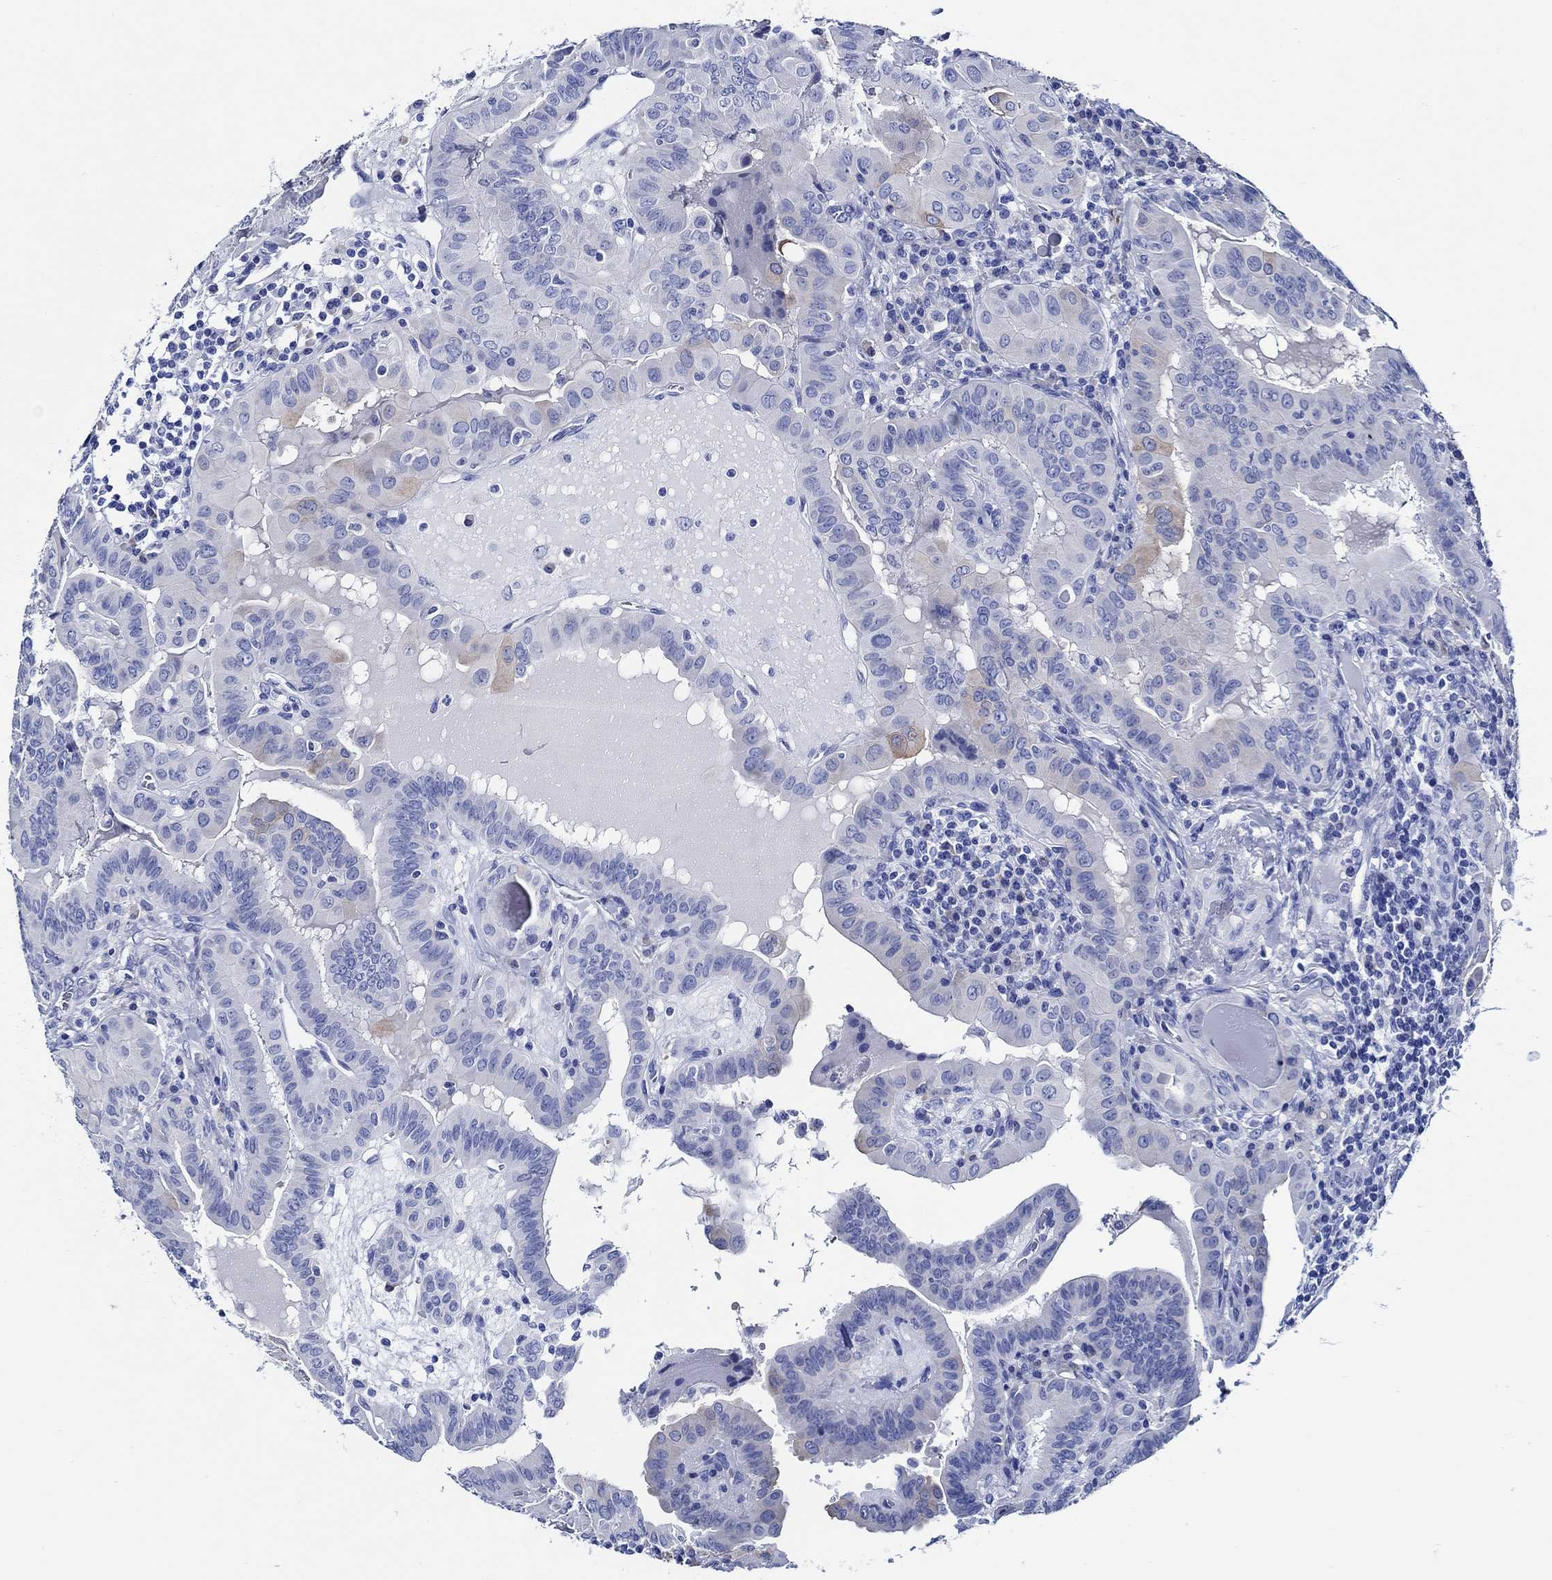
{"staining": {"intensity": "negative", "quantity": "none", "location": "none"}, "tissue": "thyroid cancer", "cell_type": "Tumor cells", "image_type": "cancer", "snomed": [{"axis": "morphology", "description": "Papillary adenocarcinoma, NOS"}, {"axis": "topography", "description": "Thyroid gland"}], "caption": "Tumor cells are negative for brown protein staining in thyroid papillary adenocarcinoma. (Stains: DAB (3,3'-diaminobenzidine) immunohistochemistry with hematoxylin counter stain, Microscopy: brightfield microscopy at high magnification).", "gene": "WDR62", "patient": {"sex": "female", "age": 37}}